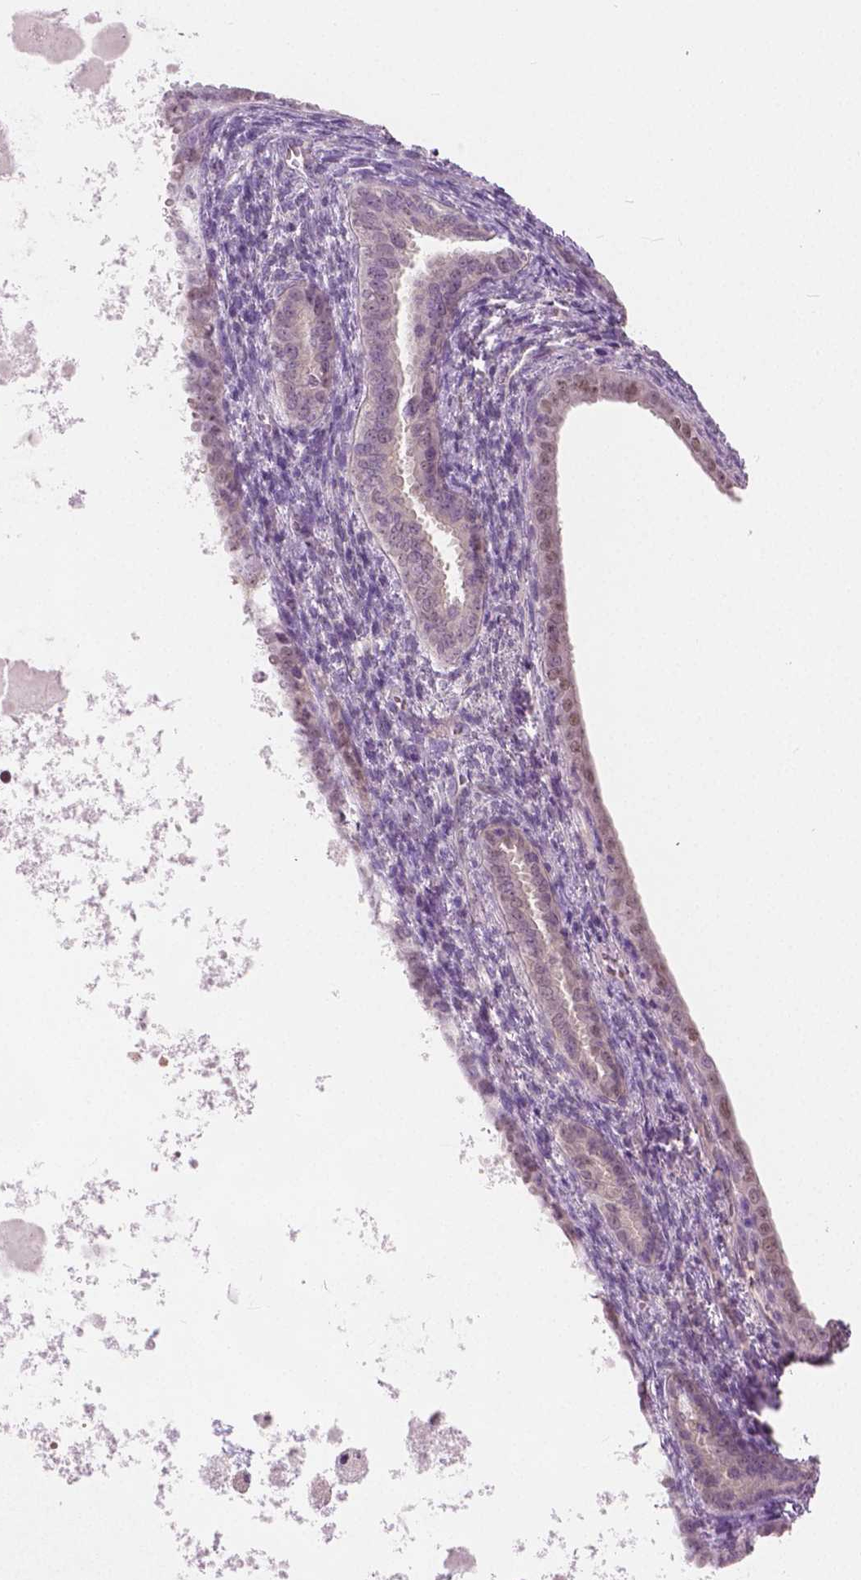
{"staining": {"intensity": "weak", "quantity": "<25%", "location": "nuclear"}, "tissue": "endometrial cancer", "cell_type": "Tumor cells", "image_type": "cancer", "snomed": [{"axis": "morphology", "description": "Adenocarcinoma, NOS"}, {"axis": "topography", "description": "Endometrium"}], "caption": "This is an IHC histopathology image of human endometrial cancer. There is no staining in tumor cells.", "gene": "TKFC", "patient": {"sex": "female", "age": 86}}